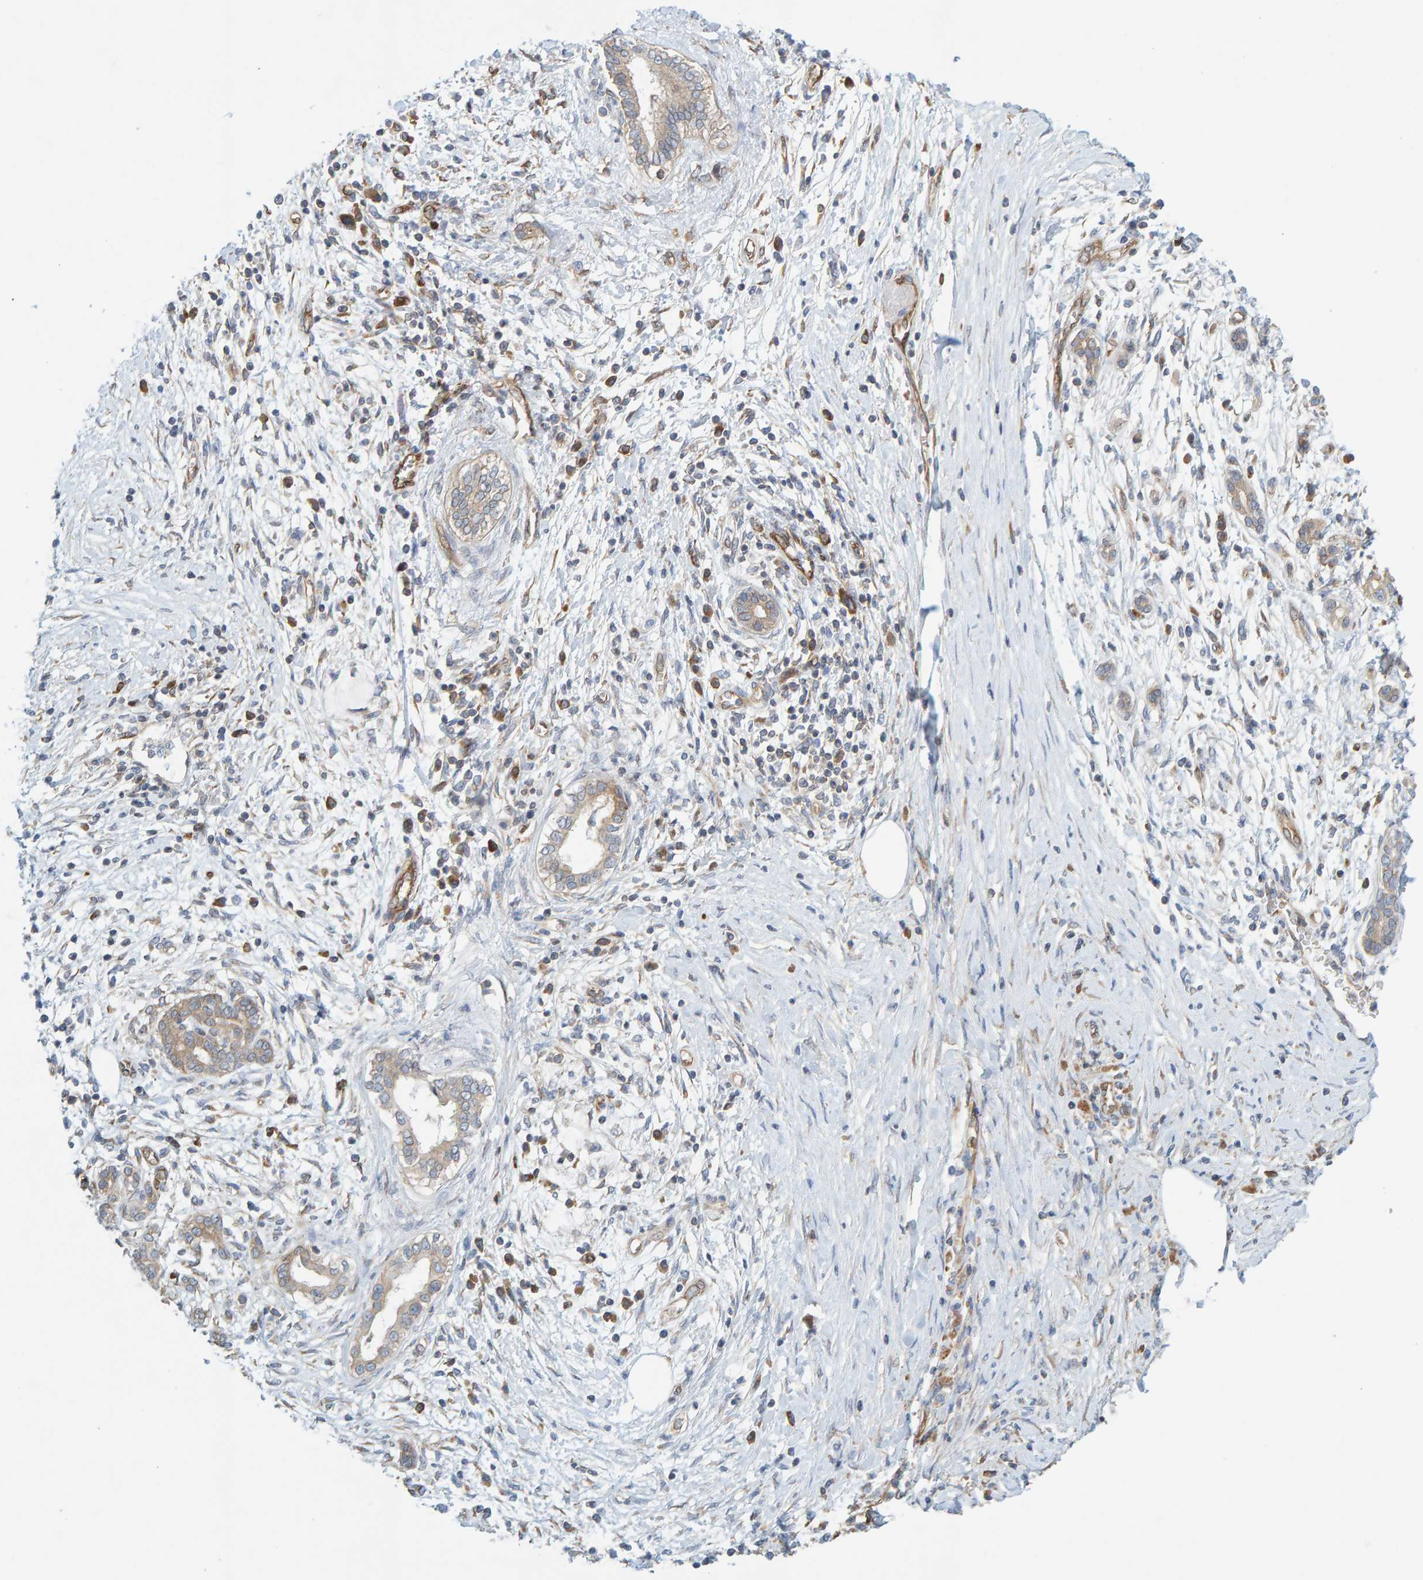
{"staining": {"intensity": "weak", "quantity": "25%-75%", "location": "cytoplasmic/membranous"}, "tissue": "pancreatic cancer", "cell_type": "Tumor cells", "image_type": "cancer", "snomed": [{"axis": "morphology", "description": "Adenocarcinoma, NOS"}, {"axis": "topography", "description": "Pancreas"}], "caption": "A high-resolution histopathology image shows immunohistochemistry staining of pancreatic cancer (adenocarcinoma), which reveals weak cytoplasmic/membranous expression in about 25%-75% of tumor cells.", "gene": "PRKD2", "patient": {"sex": "male", "age": 58}}